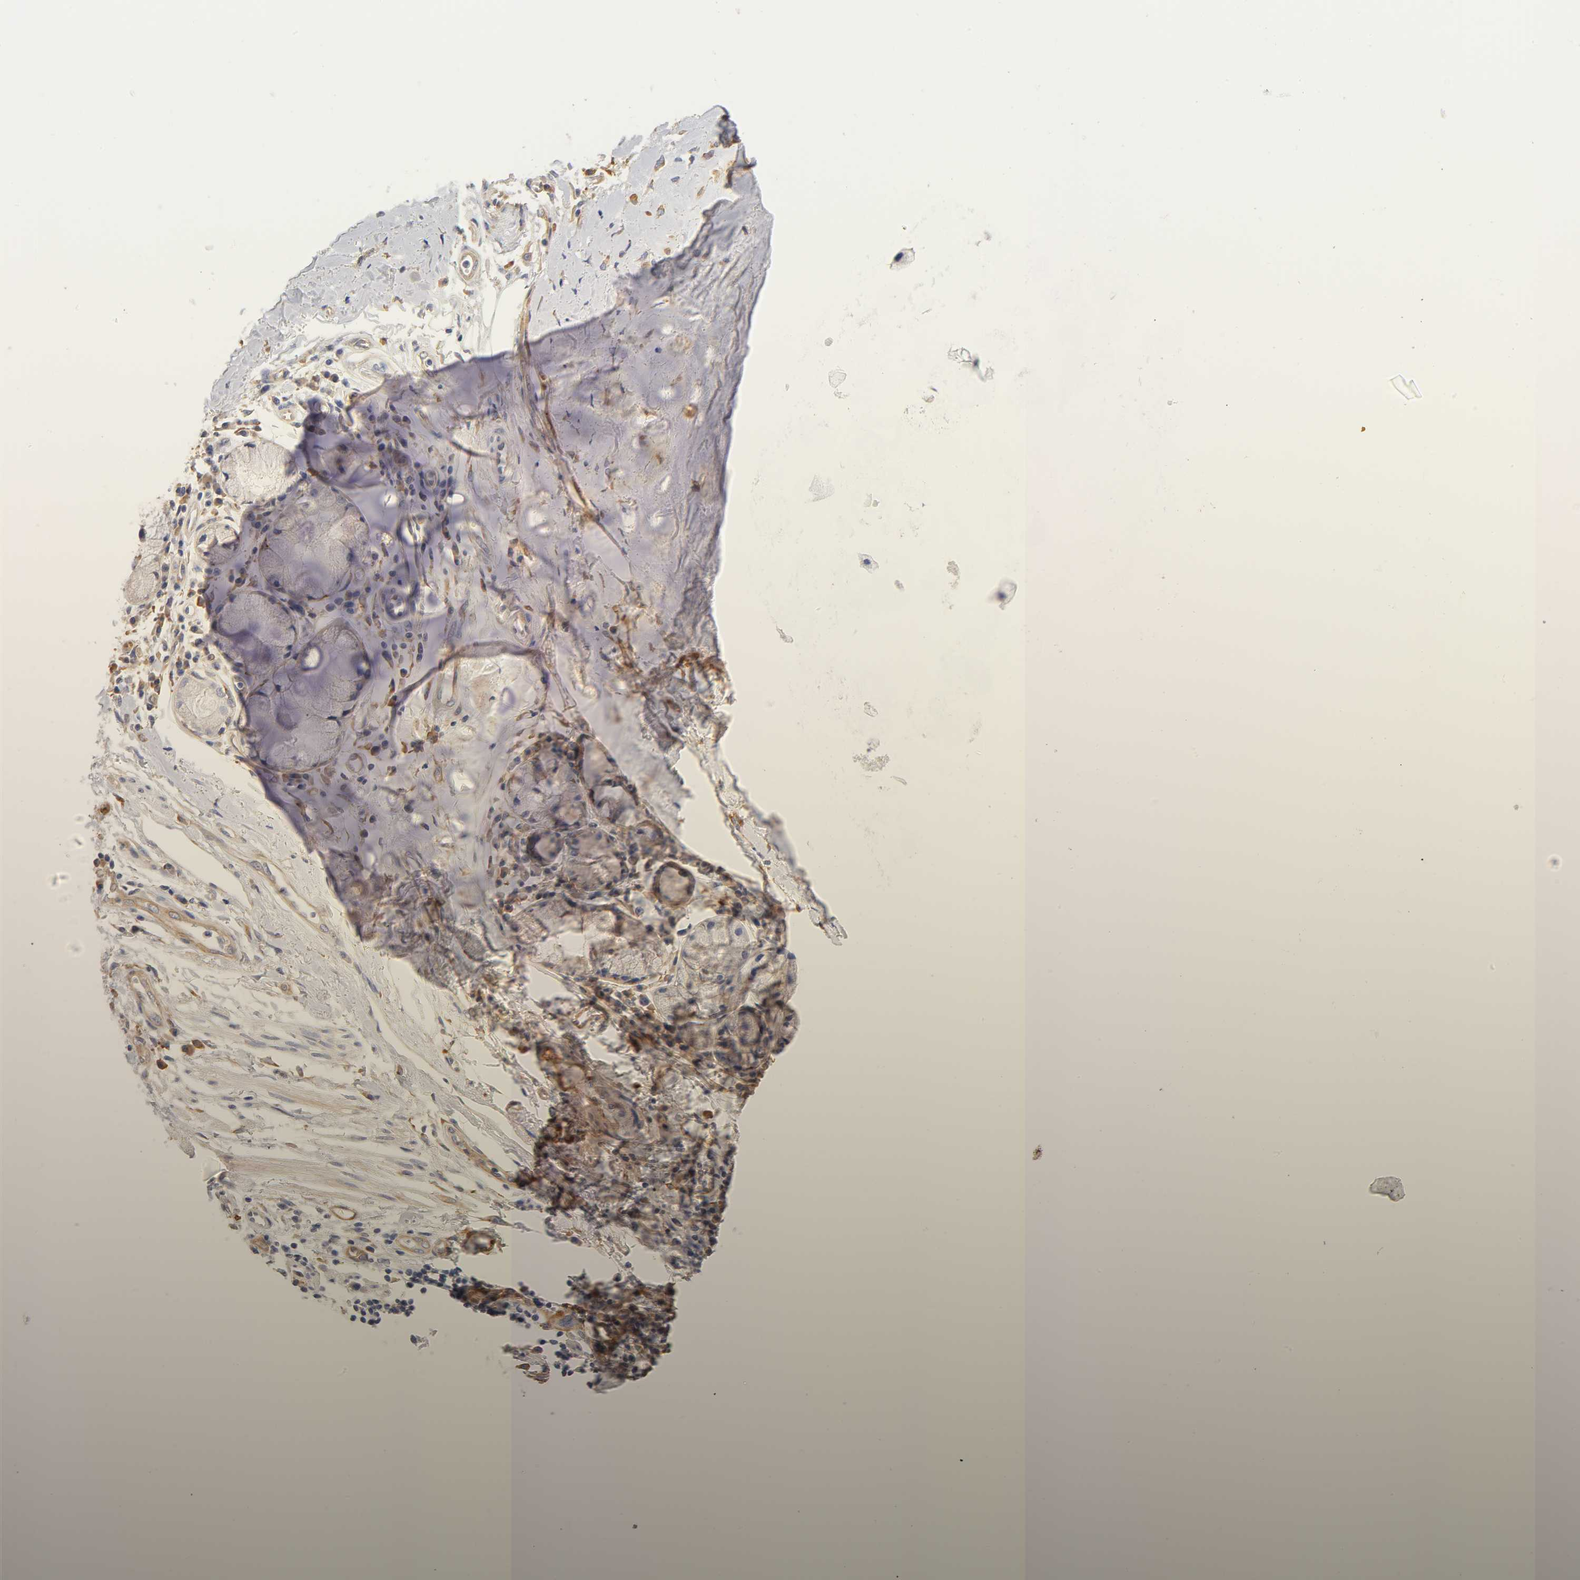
{"staining": {"intensity": "weak", "quantity": "<25%", "location": "cytoplasmic/membranous"}, "tissue": "adipose tissue", "cell_type": "Adipocytes", "image_type": "normal", "snomed": [{"axis": "morphology", "description": "Normal tissue, NOS"}, {"axis": "morphology", "description": "Adenocarcinoma, NOS"}, {"axis": "topography", "description": "Cartilage tissue"}, {"axis": "topography", "description": "Bronchus"}, {"axis": "topography", "description": "Lung"}], "caption": "DAB immunohistochemical staining of benign human adipose tissue demonstrates no significant positivity in adipocytes. (Stains: DAB immunohistochemistry with hematoxylin counter stain, Microscopy: brightfield microscopy at high magnification).", "gene": "LAMB1", "patient": {"sex": "female", "age": 67}}